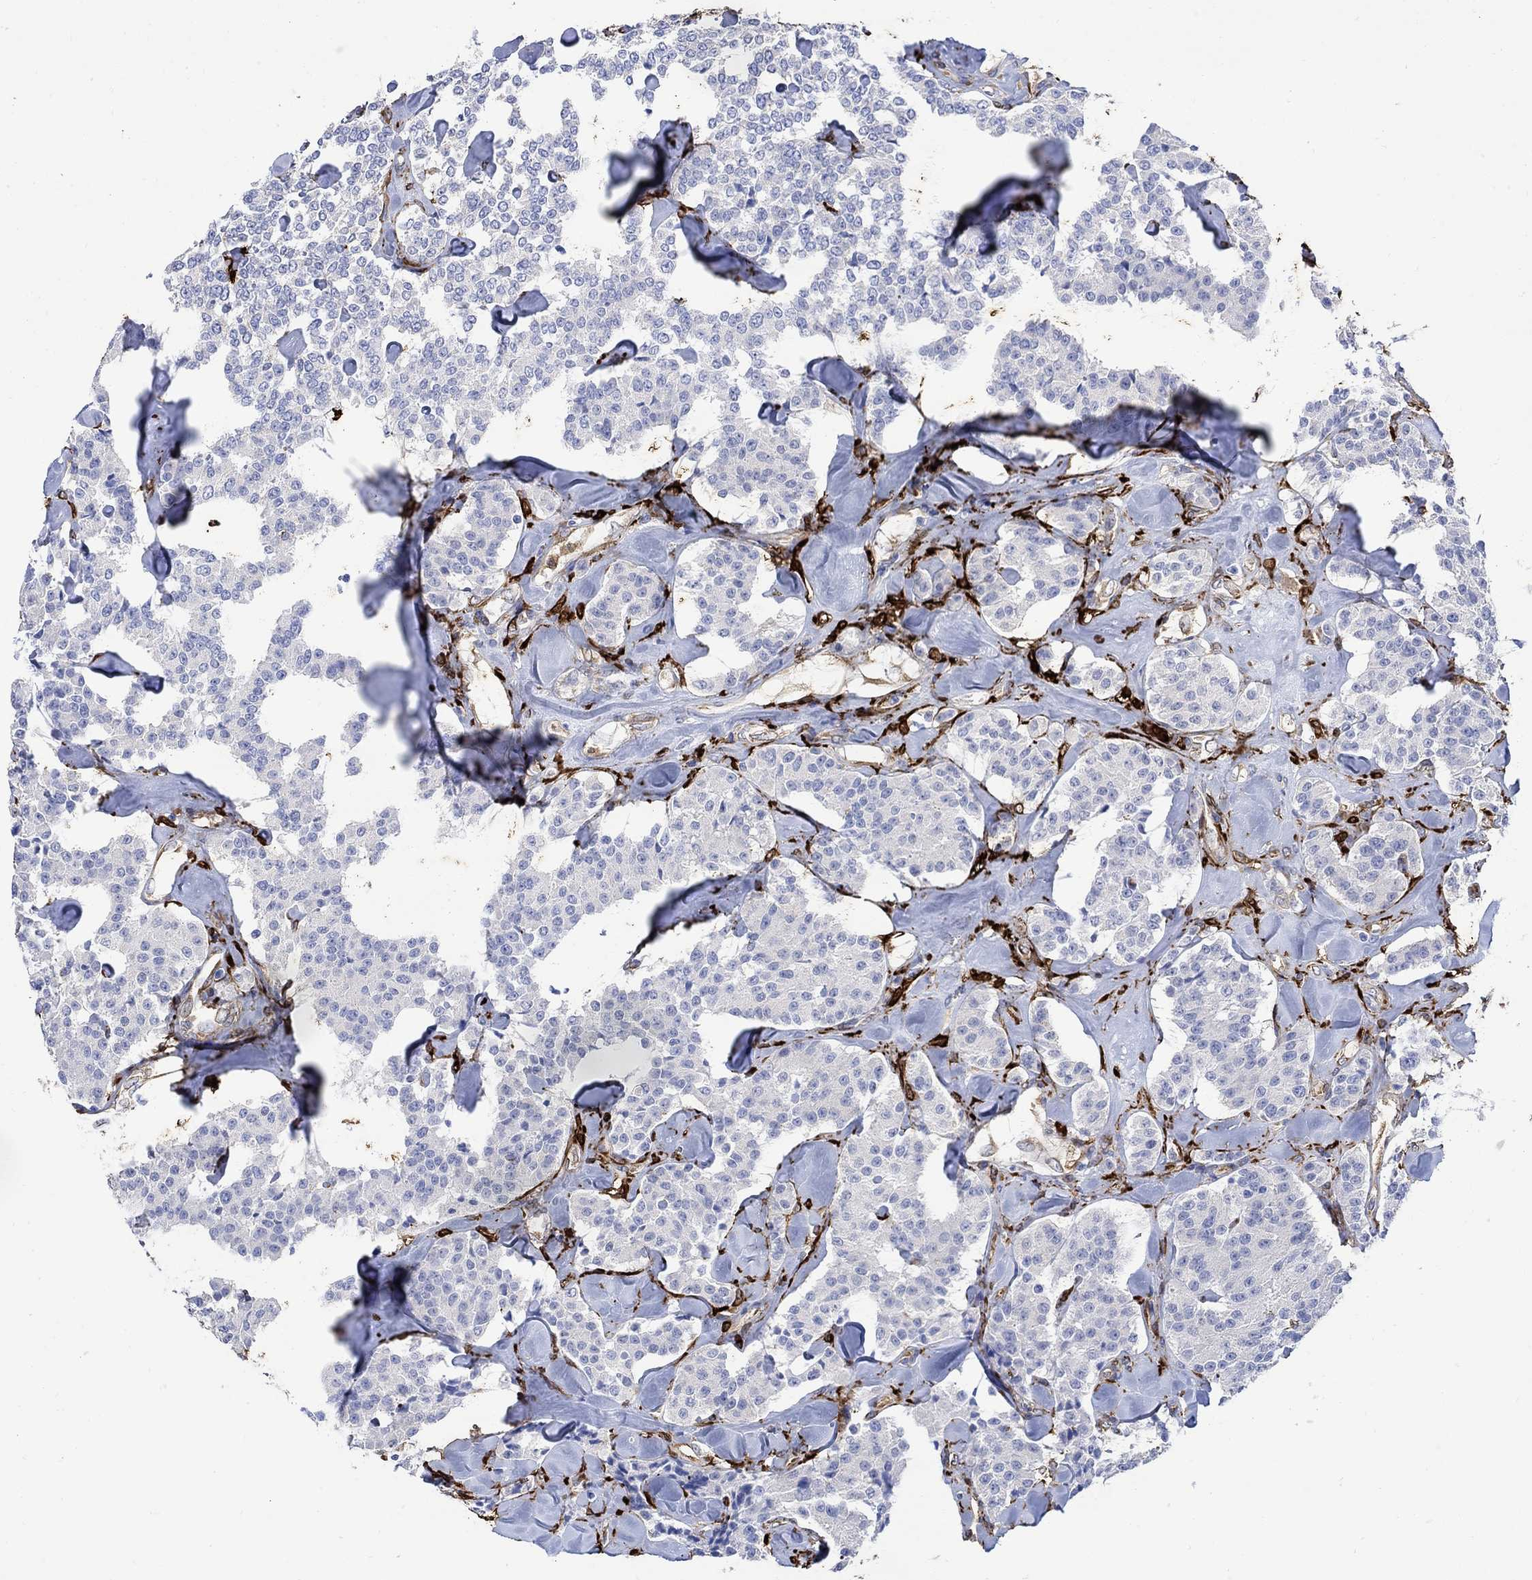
{"staining": {"intensity": "negative", "quantity": "none", "location": "none"}, "tissue": "carcinoid", "cell_type": "Tumor cells", "image_type": "cancer", "snomed": [{"axis": "morphology", "description": "Carcinoid, malignant, NOS"}, {"axis": "topography", "description": "Pancreas"}], "caption": "Protein analysis of malignant carcinoid reveals no significant positivity in tumor cells.", "gene": "TGM2", "patient": {"sex": "male", "age": 41}}